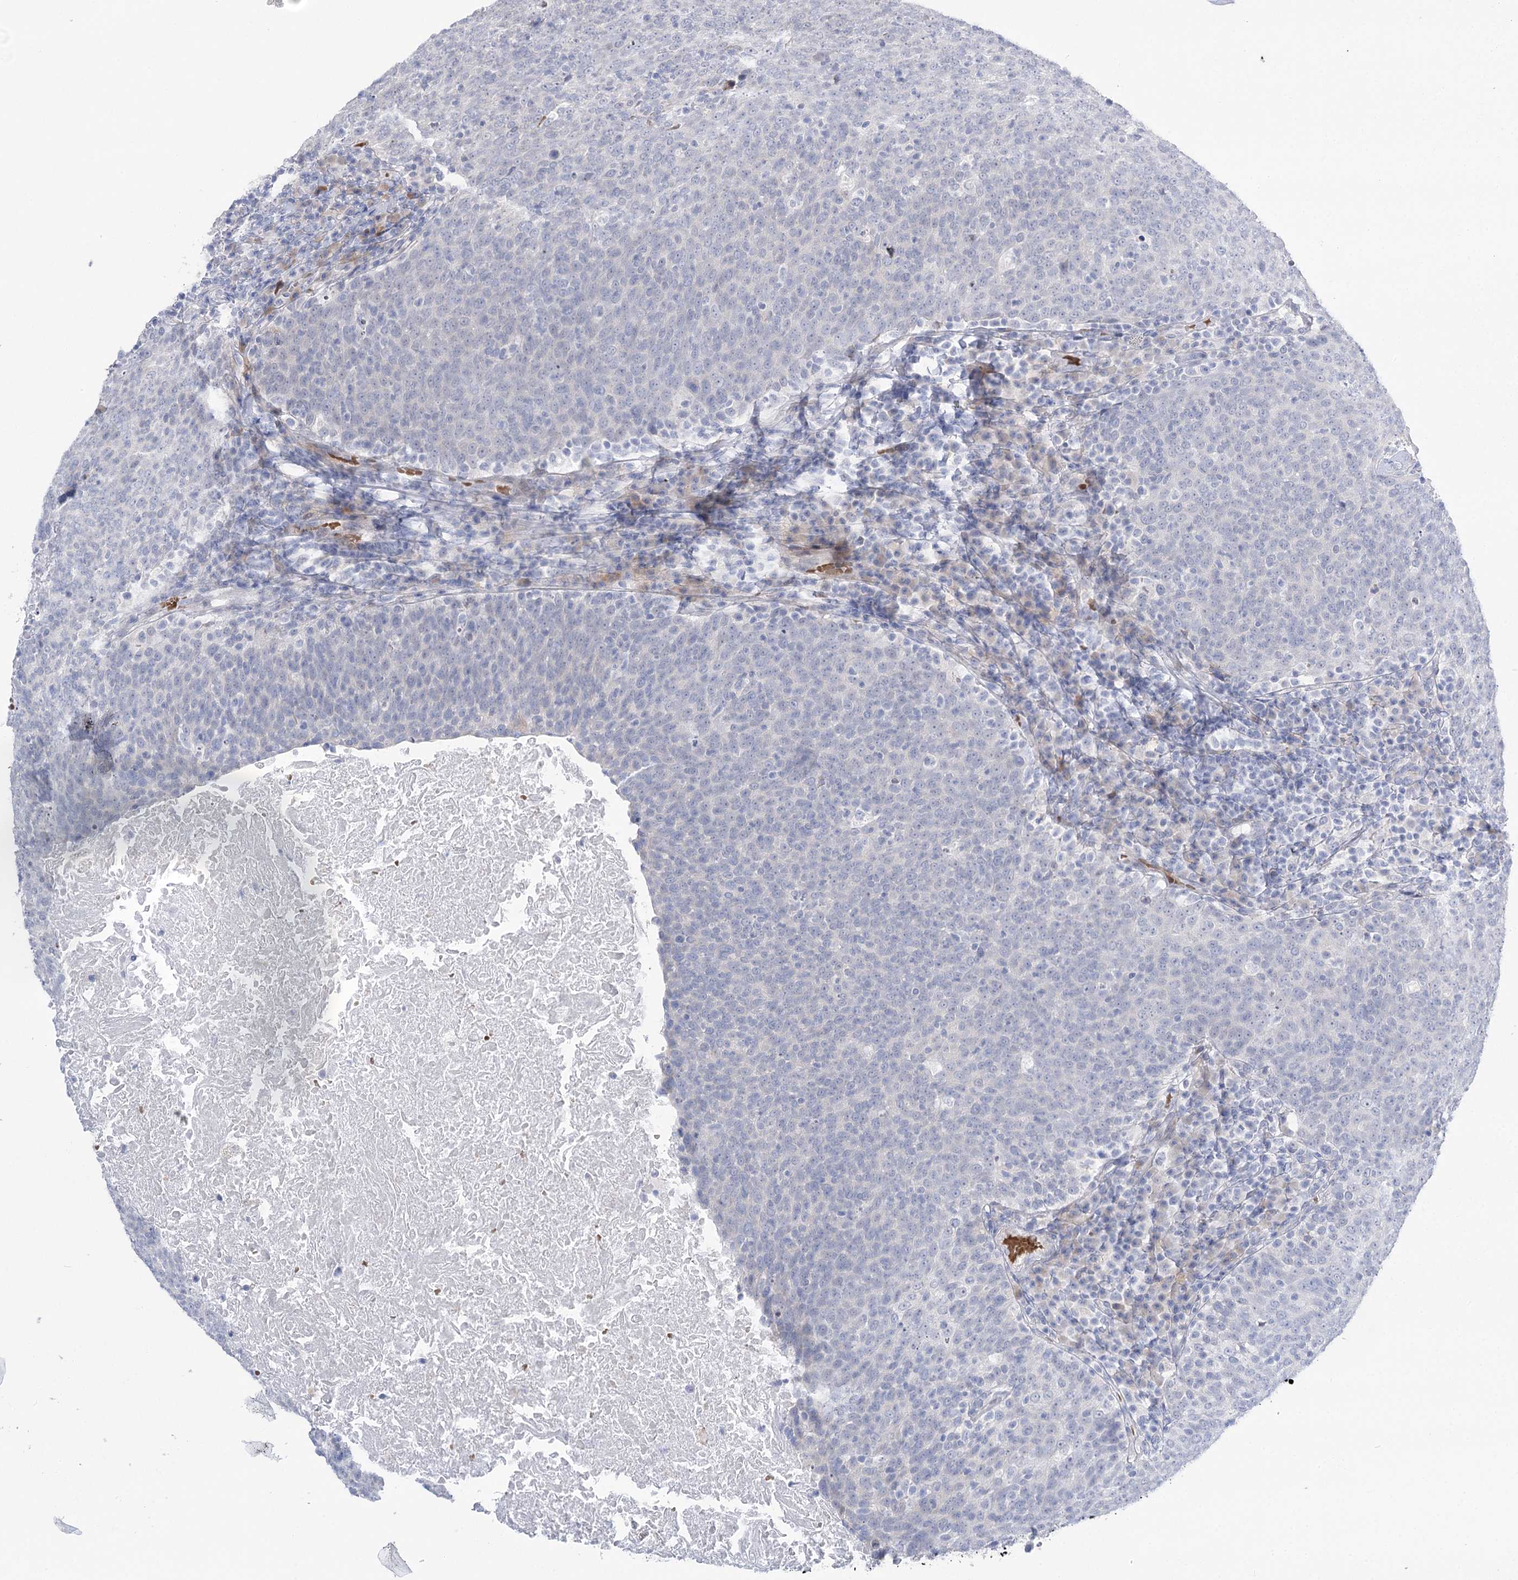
{"staining": {"intensity": "negative", "quantity": "none", "location": "none"}, "tissue": "head and neck cancer", "cell_type": "Tumor cells", "image_type": "cancer", "snomed": [{"axis": "morphology", "description": "Squamous cell carcinoma, NOS"}, {"axis": "morphology", "description": "Squamous cell carcinoma, metastatic, NOS"}, {"axis": "topography", "description": "Lymph node"}, {"axis": "topography", "description": "Head-Neck"}], "caption": "This is an immunohistochemistry (IHC) photomicrograph of human squamous cell carcinoma (head and neck). There is no positivity in tumor cells.", "gene": "SIAE", "patient": {"sex": "male", "age": 62}}